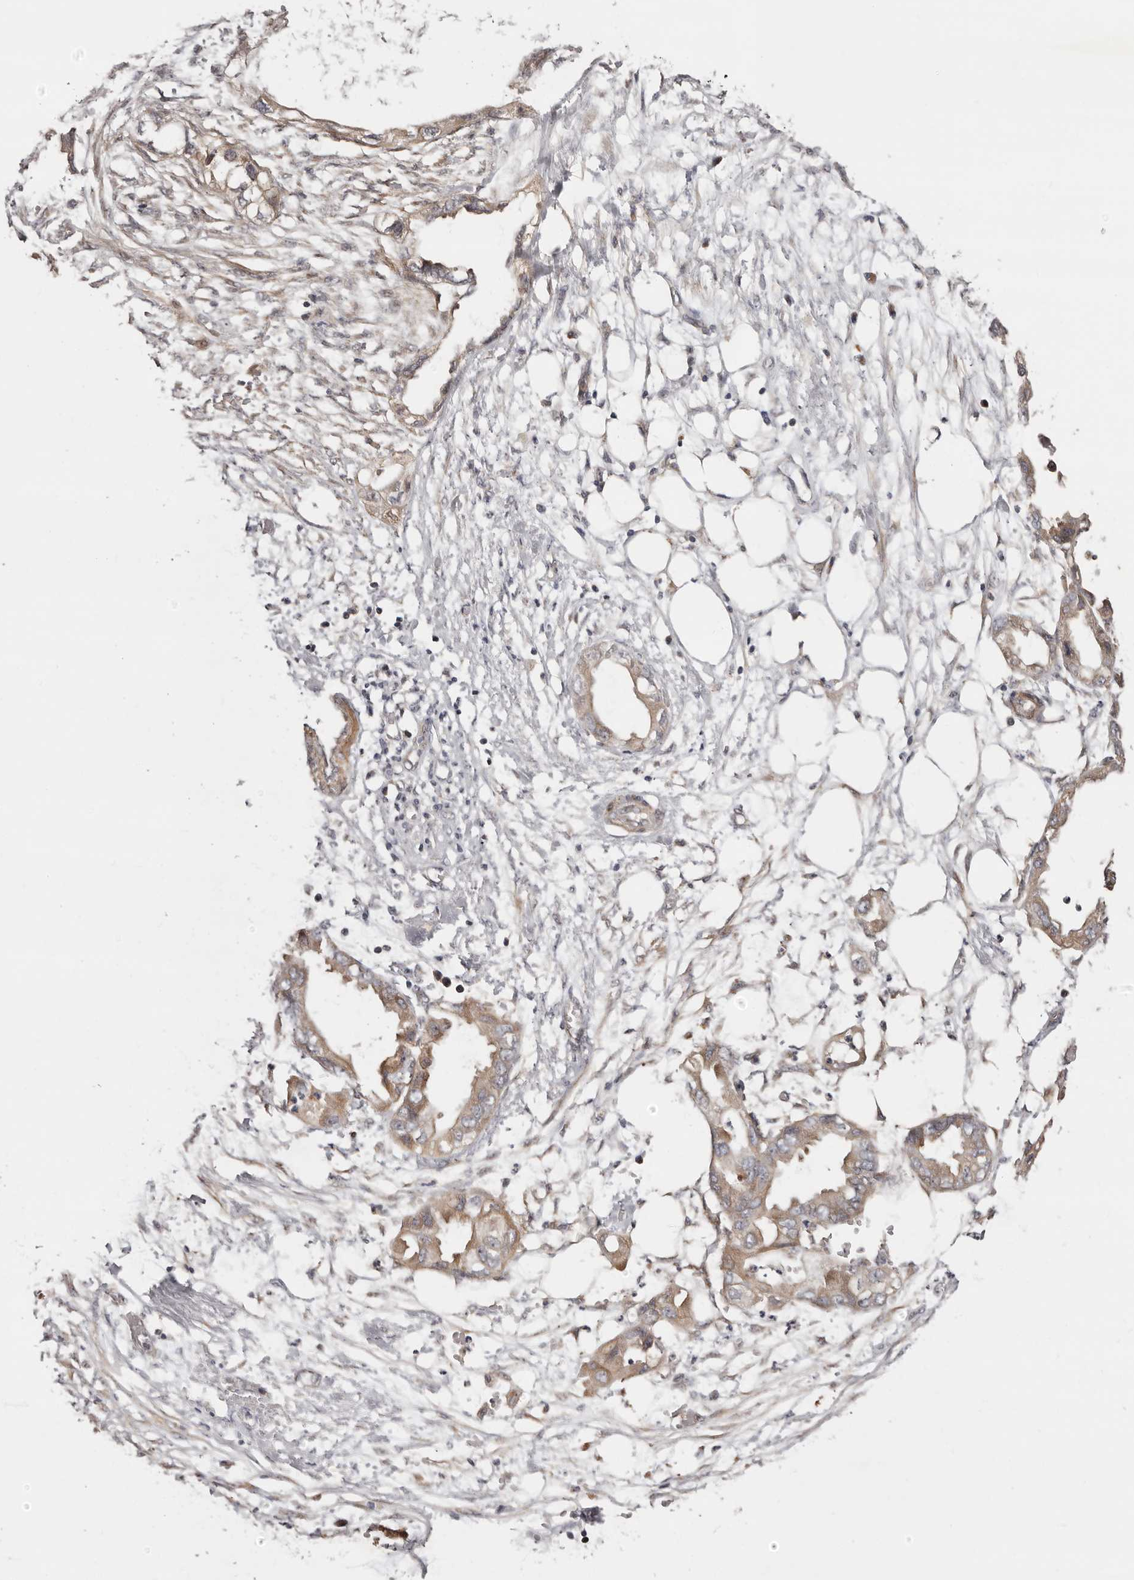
{"staining": {"intensity": "moderate", "quantity": ">75%", "location": "cytoplasmic/membranous"}, "tissue": "endometrial cancer", "cell_type": "Tumor cells", "image_type": "cancer", "snomed": [{"axis": "morphology", "description": "Adenocarcinoma, NOS"}, {"axis": "morphology", "description": "Adenocarcinoma, metastatic, NOS"}, {"axis": "topography", "description": "Adipose tissue"}, {"axis": "topography", "description": "Endometrium"}], "caption": "Brown immunohistochemical staining in endometrial adenocarcinoma shows moderate cytoplasmic/membranous staining in about >75% of tumor cells.", "gene": "MICAL2", "patient": {"sex": "female", "age": 67}}